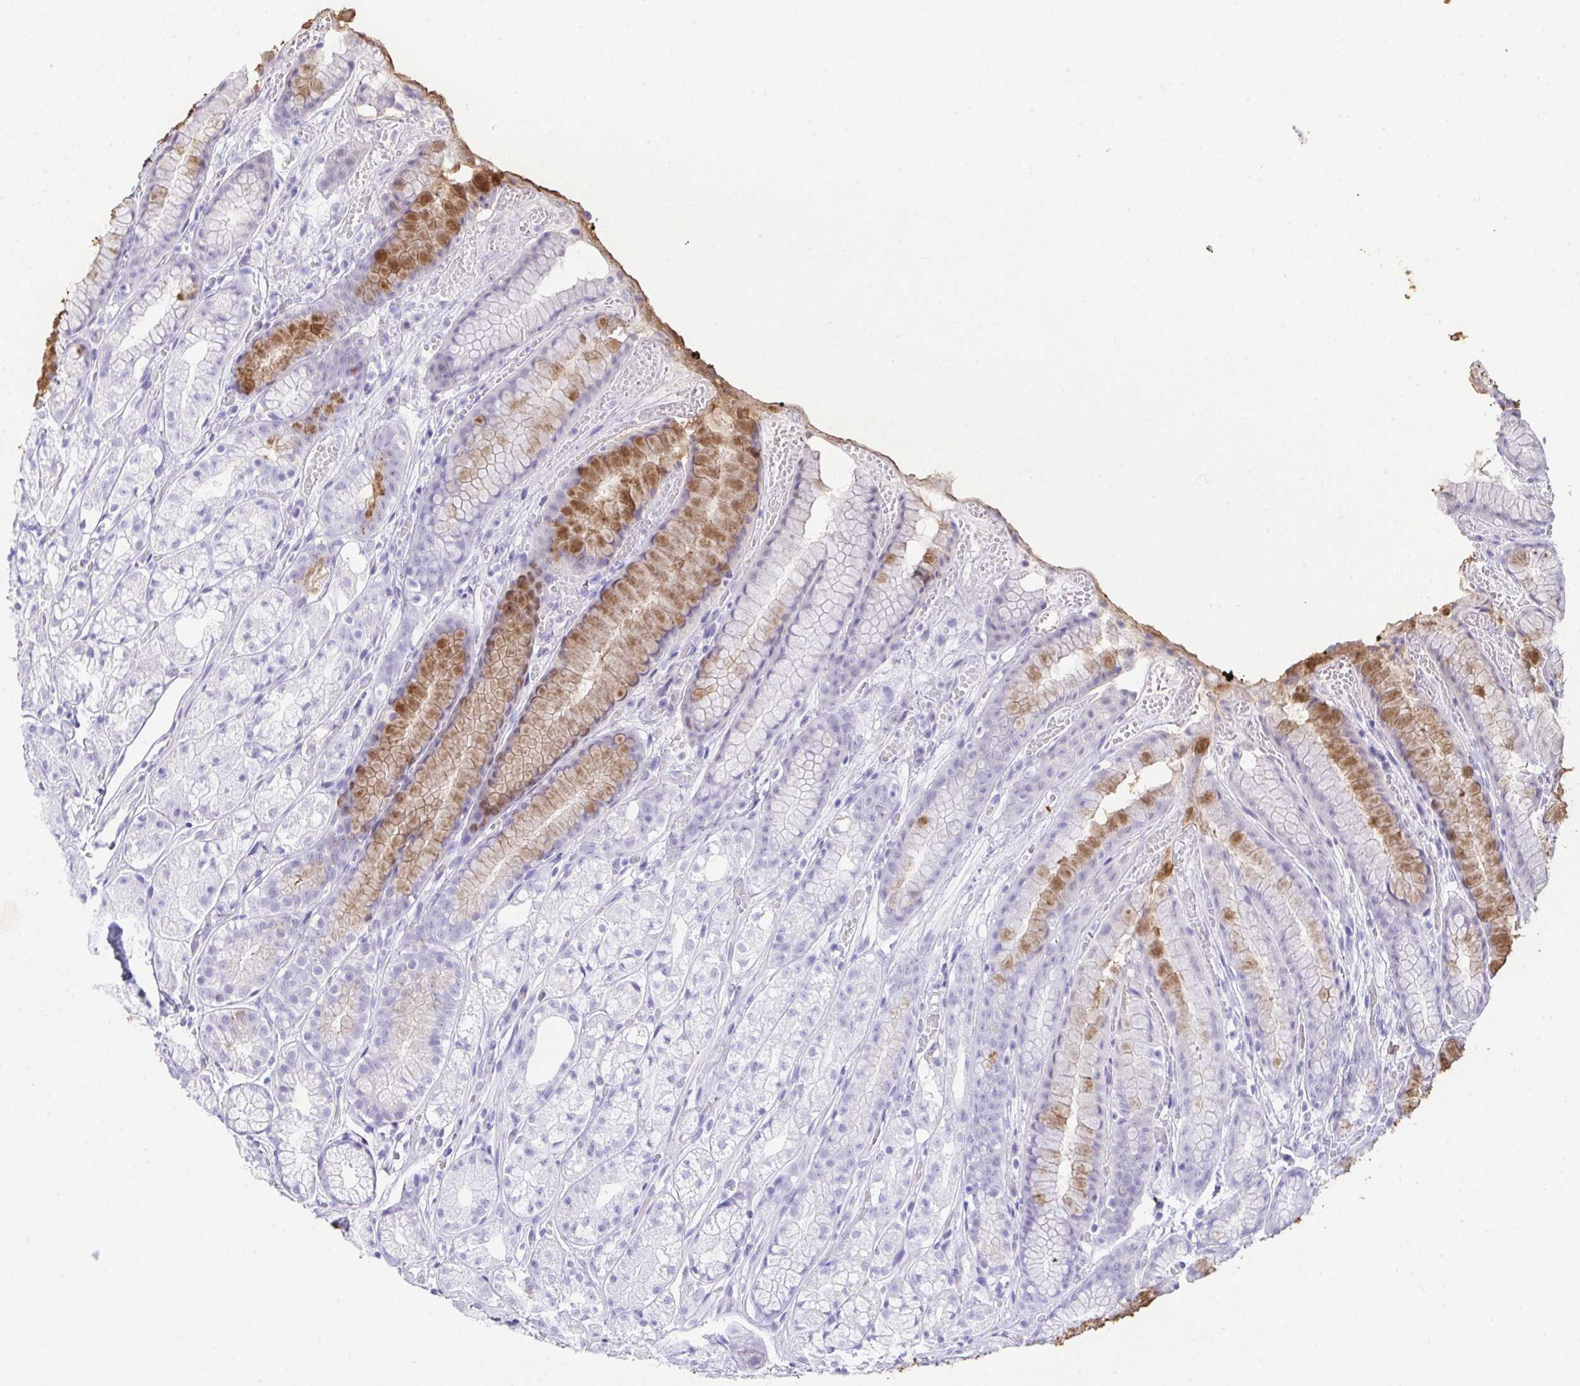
{"staining": {"intensity": "moderate", "quantity": "25%-75%", "location": "cytoplasmic/membranous"}, "tissue": "stomach", "cell_type": "Glandular cells", "image_type": "normal", "snomed": [{"axis": "morphology", "description": "Normal tissue, NOS"}, {"axis": "topography", "description": "Smooth muscle"}, {"axis": "topography", "description": "Stomach"}], "caption": "Protein staining reveals moderate cytoplasmic/membranous staining in about 25%-75% of glandular cells in benign stomach. The staining was performed using DAB to visualize the protein expression in brown, while the nuclei were stained in blue with hematoxylin (Magnification: 20x).", "gene": "AKR1D1", "patient": {"sex": "male", "age": 70}}